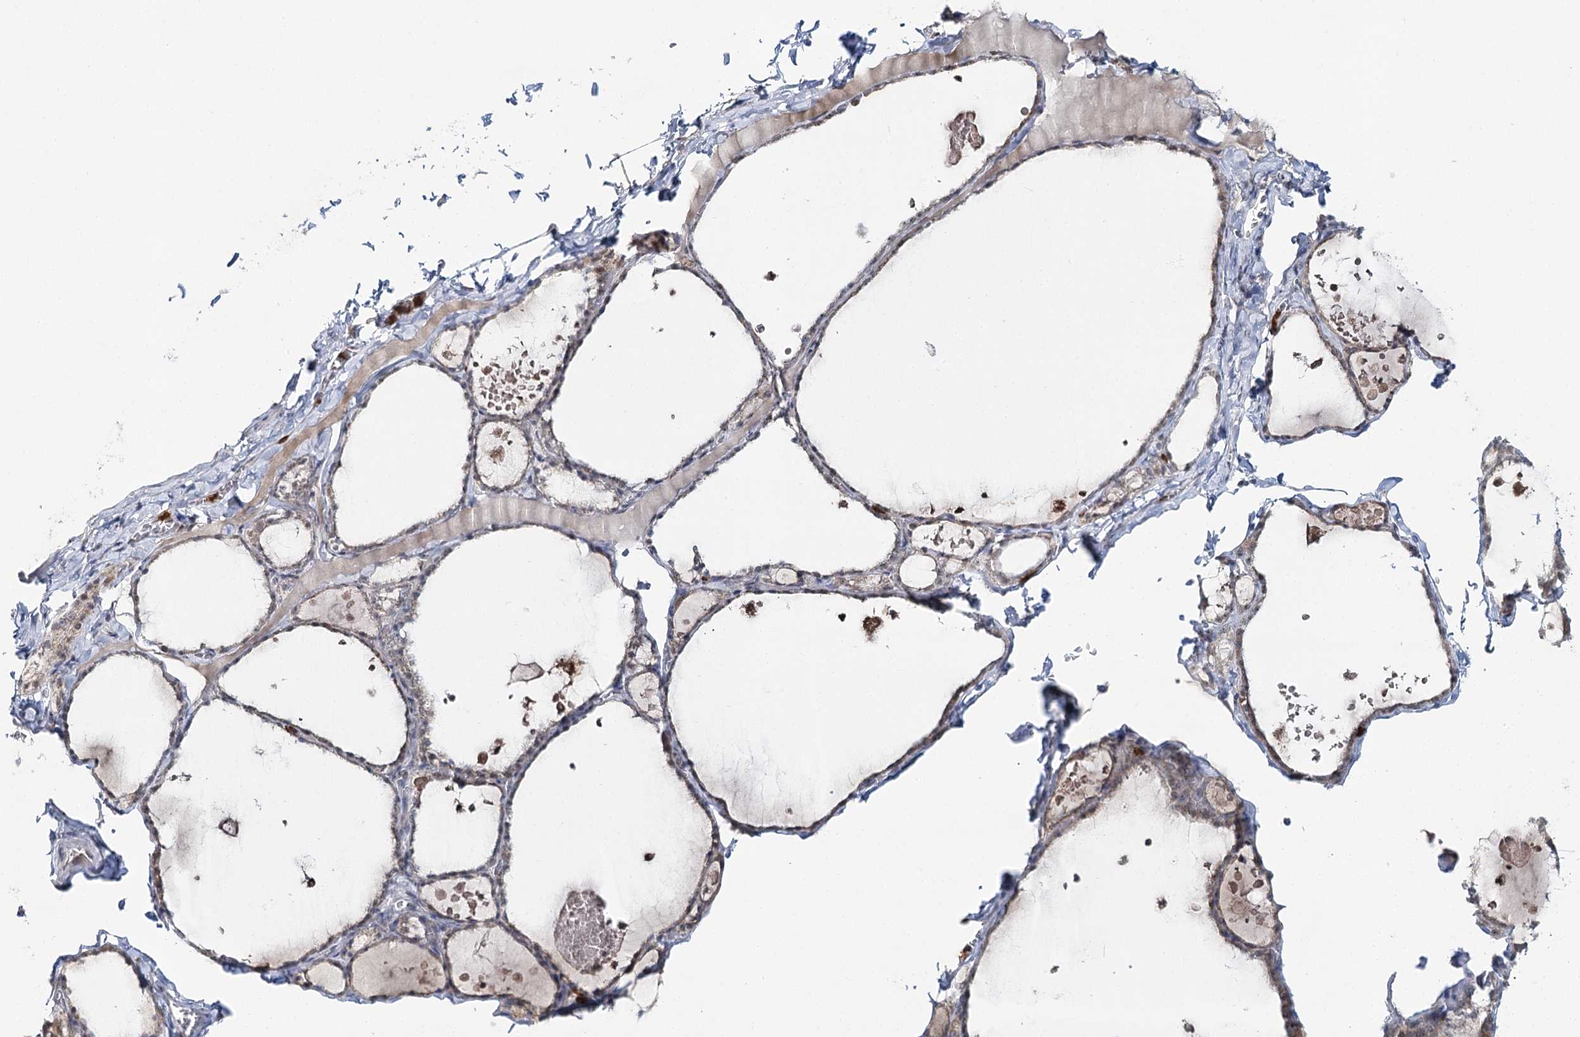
{"staining": {"intensity": "moderate", "quantity": "<25%", "location": "cytoplasmic/membranous"}, "tissue": "thyroid gland", "cell_type": "Glandular cells", "image_type": "normal", "snomed": [{"axis": "morphology", "description": "Normal tissue, NOS"}, {"axis": "topography", "description": "Thyroid gland"}], "caption": "Benign thyroid gland shows moderate cytoplasmic/membranous staining in approximately <25% of glandular cells, visualized by immunohistochemistry. The staining was performed using DAB (3,3'-diaminobenzidine), with brown indicating positive protein expression. Nuclei are stained blue with hematoxylin.", "gene": "ATAD1", "patient": {"sex": "male", "age": 56}}